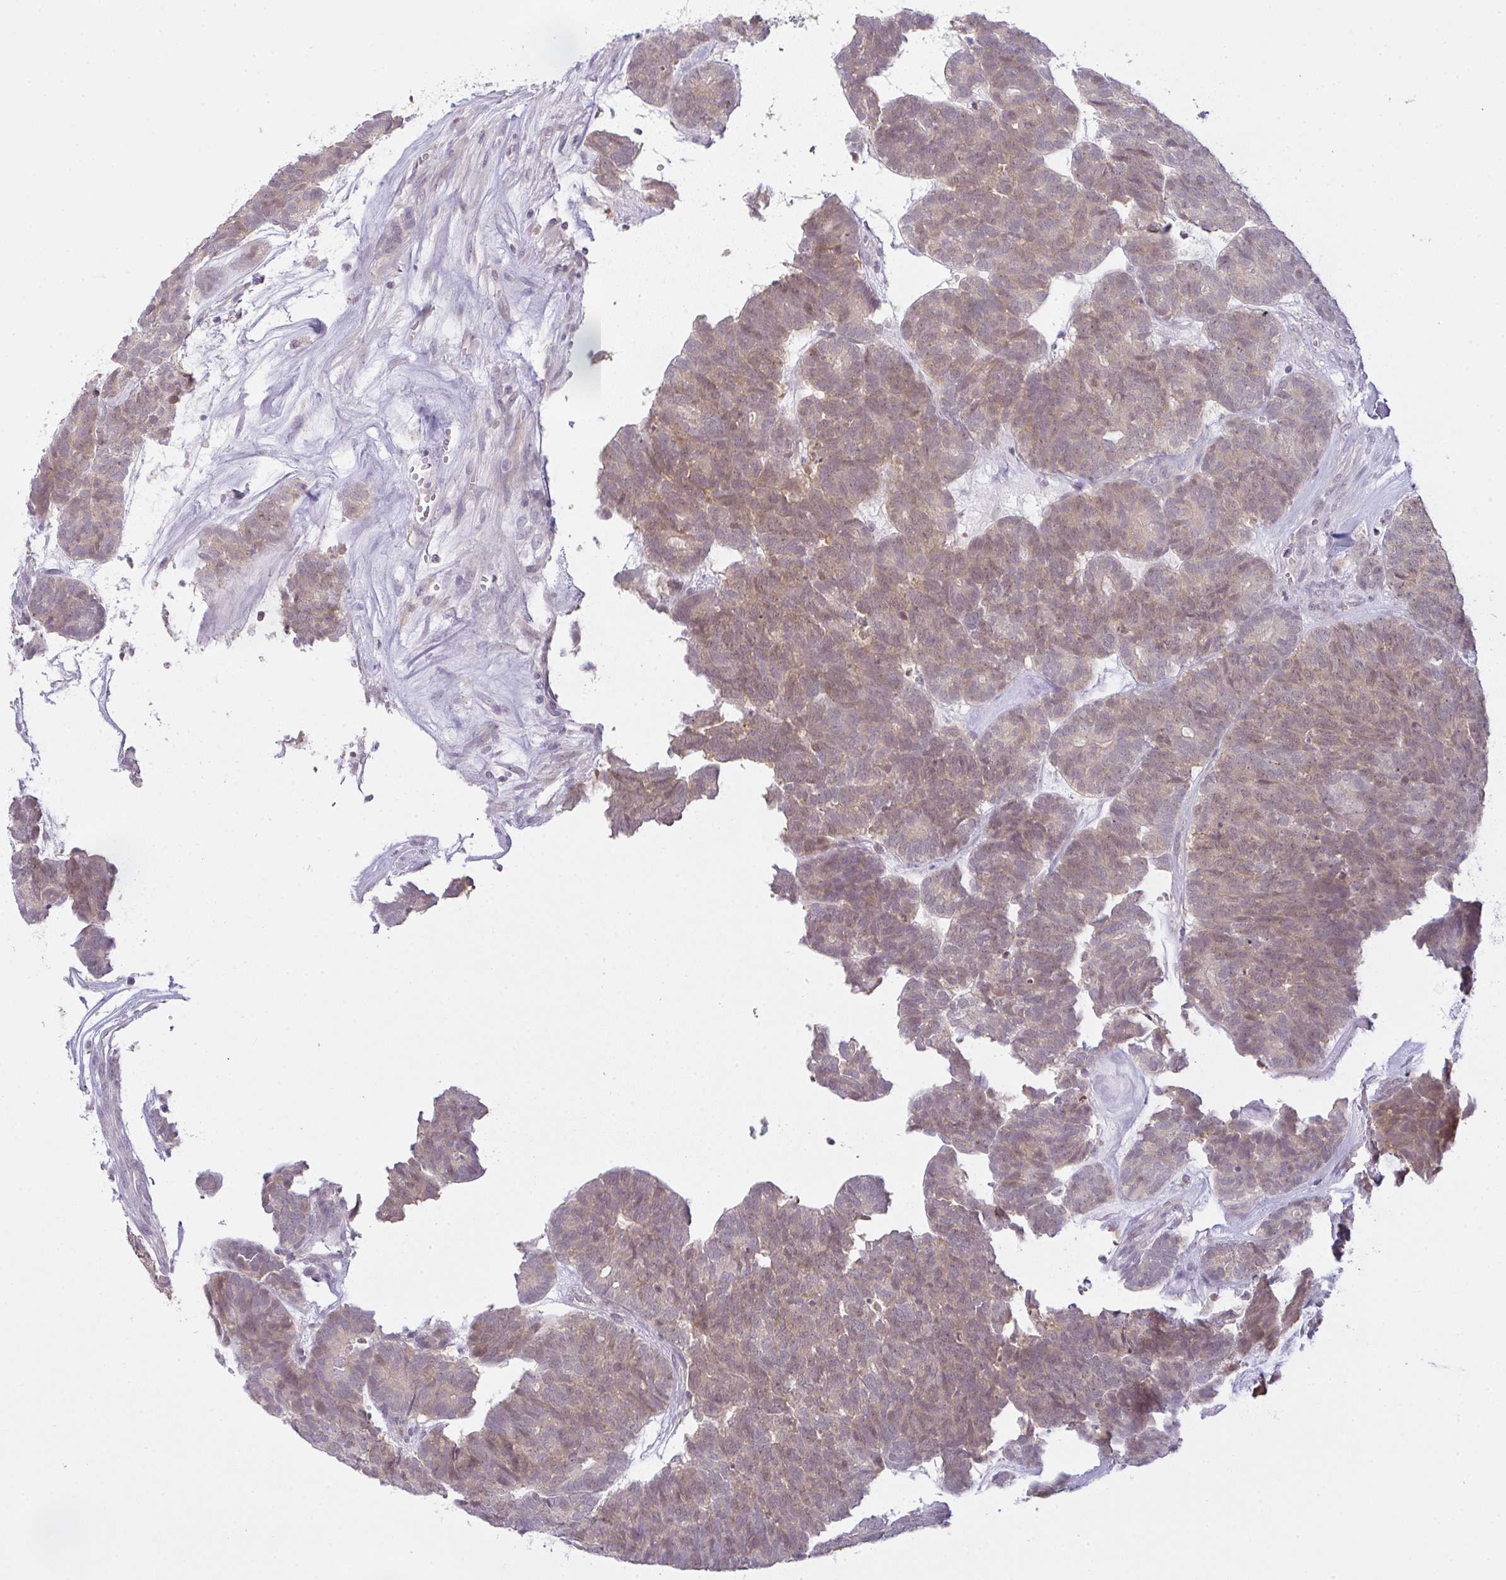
{"staining": {"intensity": "weak", "quantity": ">75%", "location": "cytoplasmic/membranous"}, "tissue": "head and neck cancer", "cell_type": "Tumor cells", "image_type": "cancer", "snomed": [{"axis": "morphology", "description": "Adenocarcinoma, NOS"}, {"axis": "topography", "description": "Head-Neck"}], "caption": "Immunohistochemistry (IHC) of head and neck cancer (adenocarcinoma) exhibits low levels of weak cytoplasmic/membranous positivity in approximately >75% of tumor cells.", "gene": "CSE1L", "patient": {"sex": "female", "age": 81}}